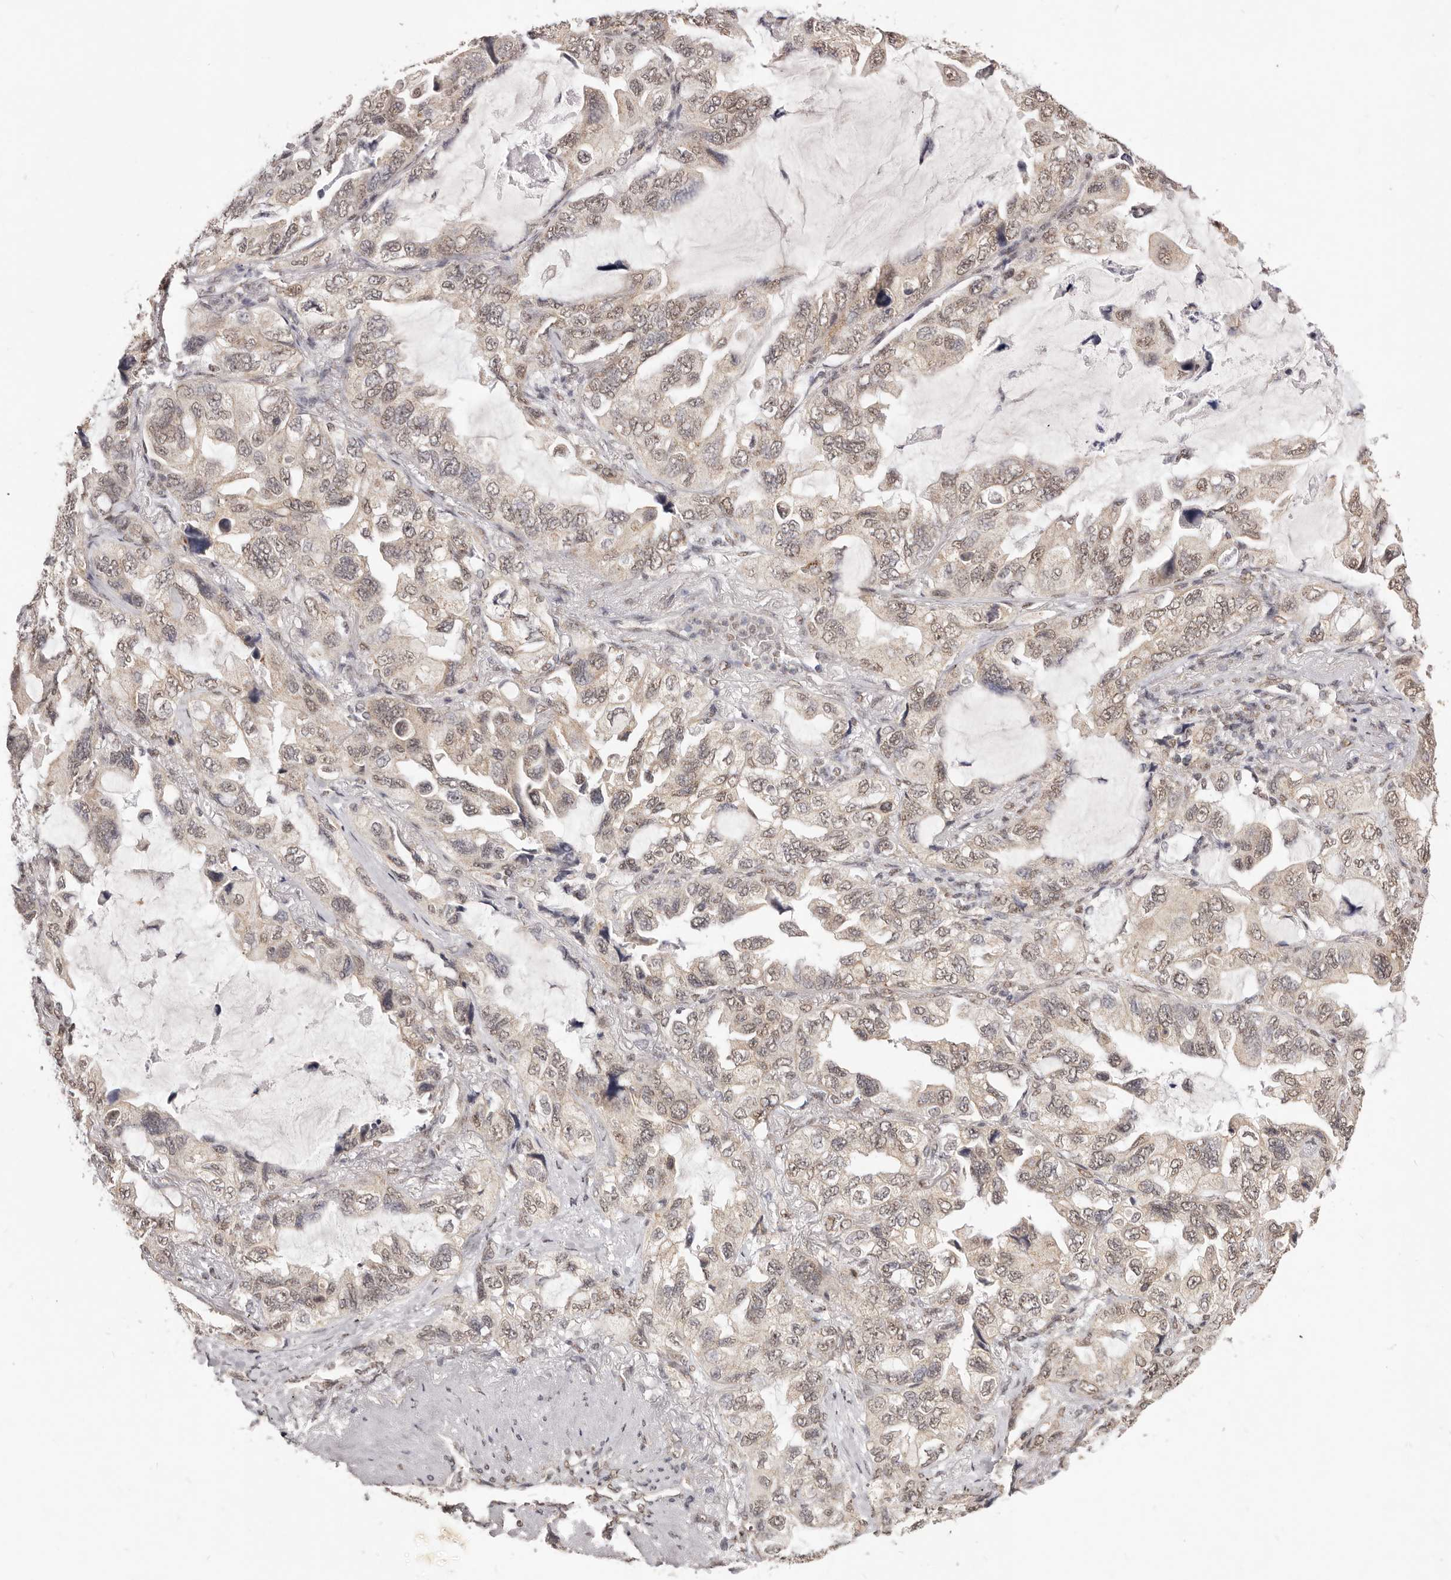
{"staining": {"intensity": "moderate", "quantity": ">75%", "location": "nuclear"}, "tissue": "lung cancer", "cell_type": "Tumor cells", "image_type": "cancer", "snomed": [{"axis": "morphology", "description": "Squamous cell carcinoma, NOS"}, {"axis": "topography", "description": "Lung"}], "caption": "The histopathology image reveals staining of lung cancer, revealing moderate nuclear protein positivity (brown color) within tumor cells. The staining is performed using DAB brown chromogen to label protein expression. The nuclei are counter-stained blue using hematoxylin.", "gene": "RPS6KA5", "patient": {"sex": "female", "age": 73}}